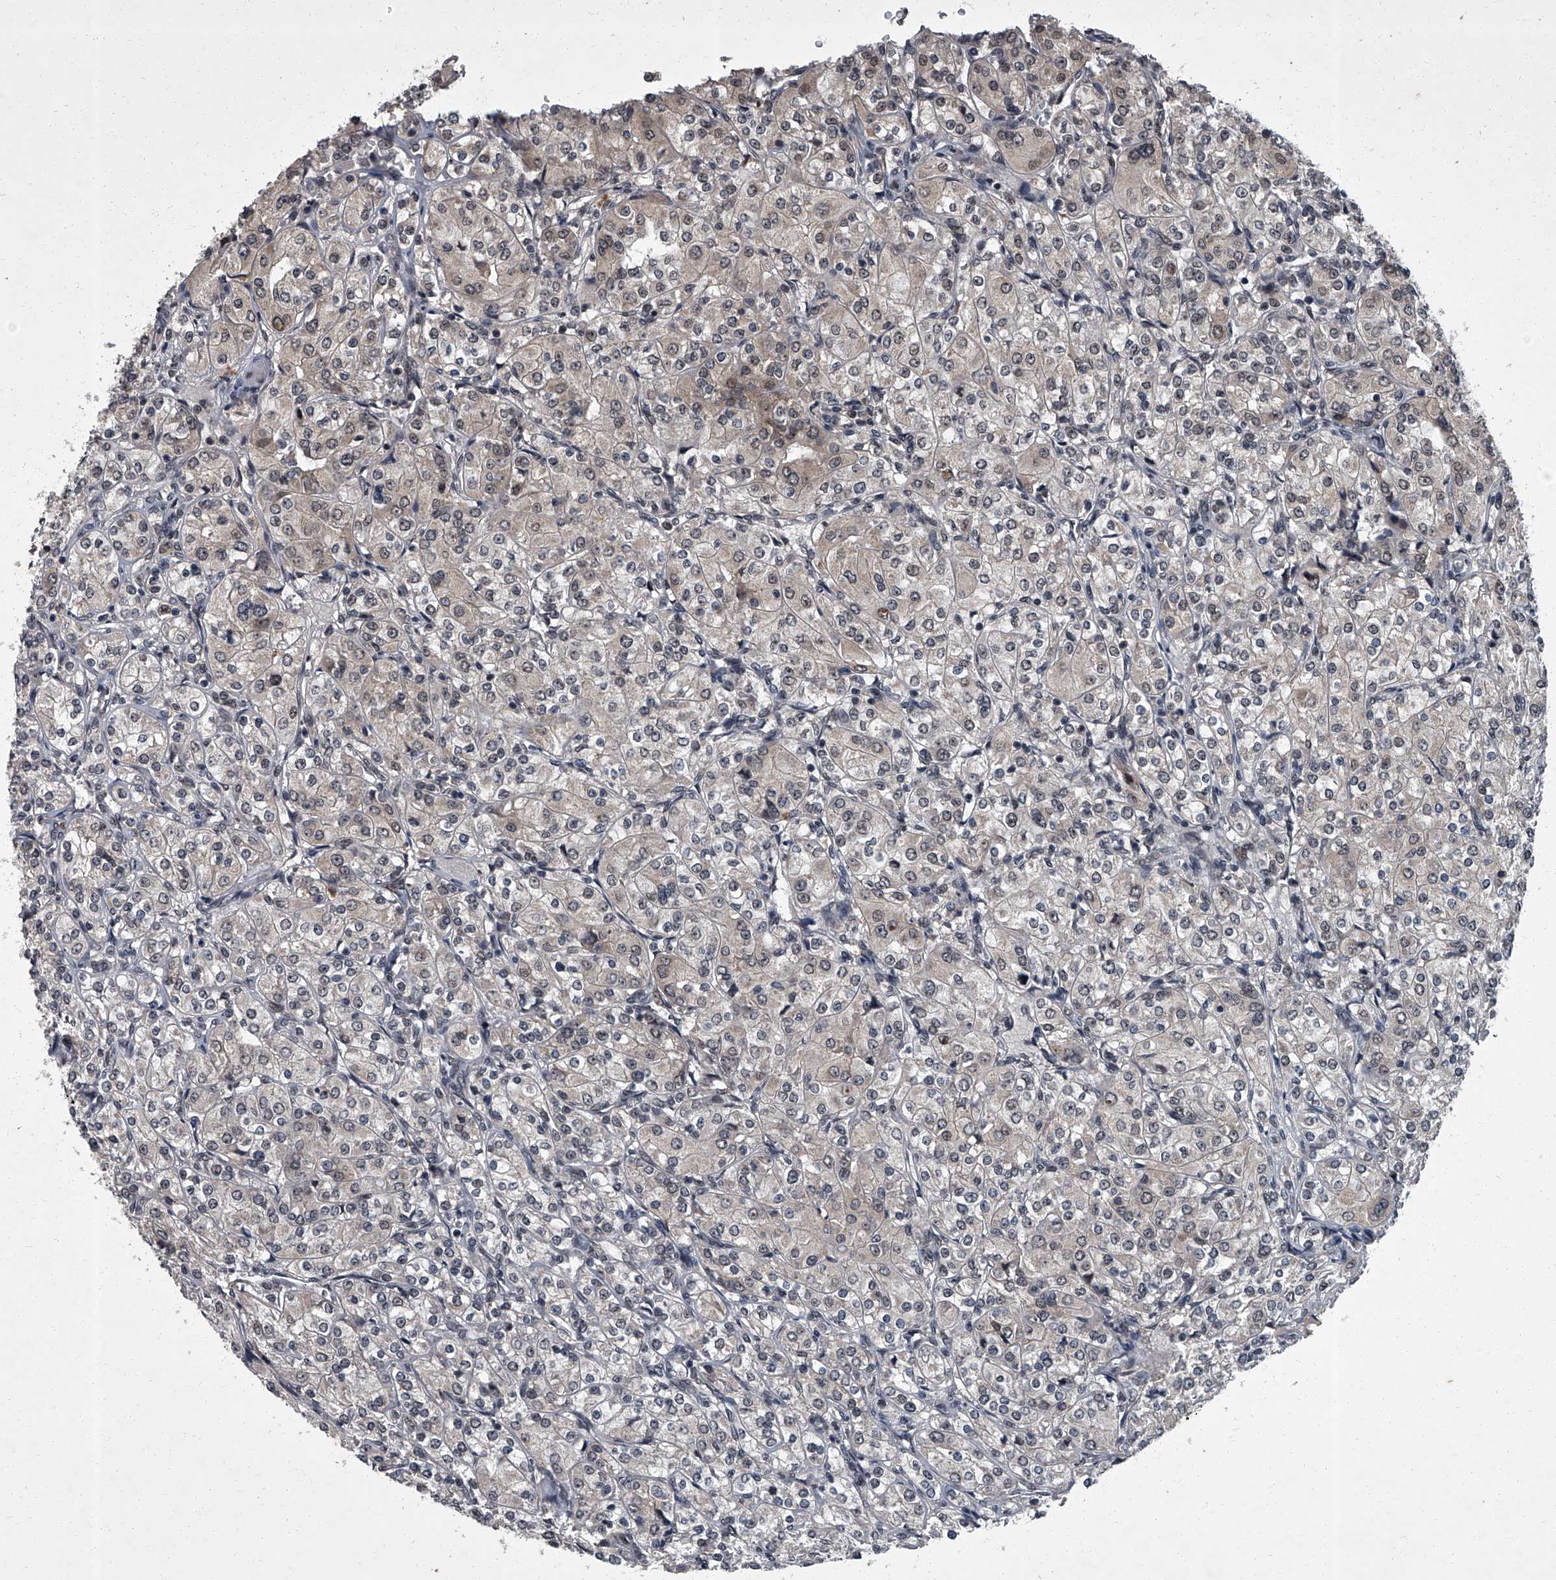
{"staining": {"intensity": "weak", "quantity": "<25%", "location": "nuclear"}, "tissue": "renal cancer", "cell_type": "Tumor cells", "image_type": "cancer", "snomed": [{"axis": "morphology", "description": "Adenocarcinoma, NOS"}, {"axis": "topography", "description": "Kidney"}], "caption": "A photomicrograph of adenocarcinoma (renal) stained for a protein reveals no brown staining in tumor cells.", "gene": "ZNF518B", "patient": {"sex": "male", "age": 77}}